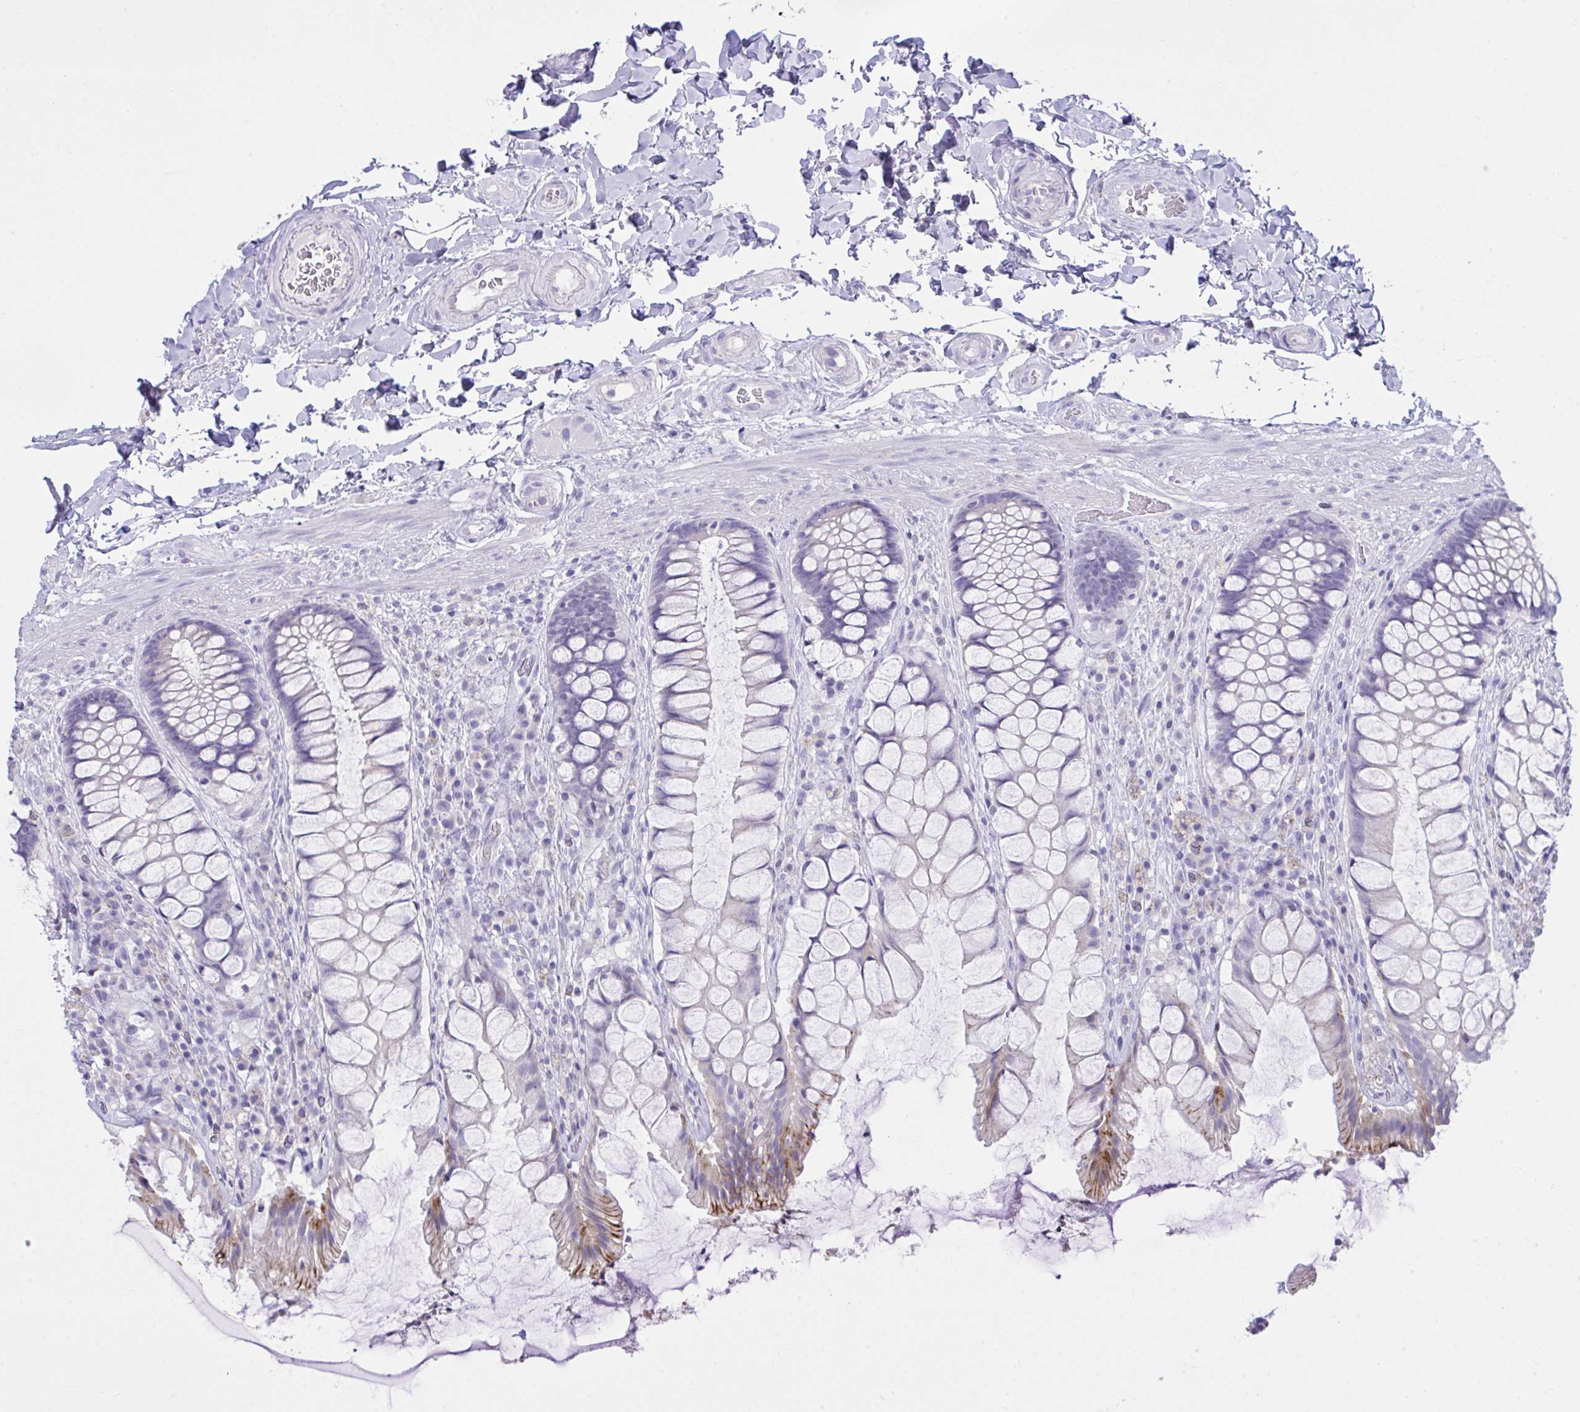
{"staining": {"intensity": "moderate", "quantity": "25%-75%", "location": "cytoplasmic/membranous"}, "tissue": "rectum", "cell_type": "Glandular cells", "image_type": "normal", "snomed": [{"axis": "morphology", "description": "Normal tissue, NOS"}, {"axis": "topography", "description": "Rectum"}], "caption": "DAB immunohistochemical staining of benign human rectum exhibits moderate cytoplasmic/membranous protein staining in approximately 25%-75% of glandular cells.", "gene": "PLEKHH1", "patient": {"sex": "female", "age": 58}}